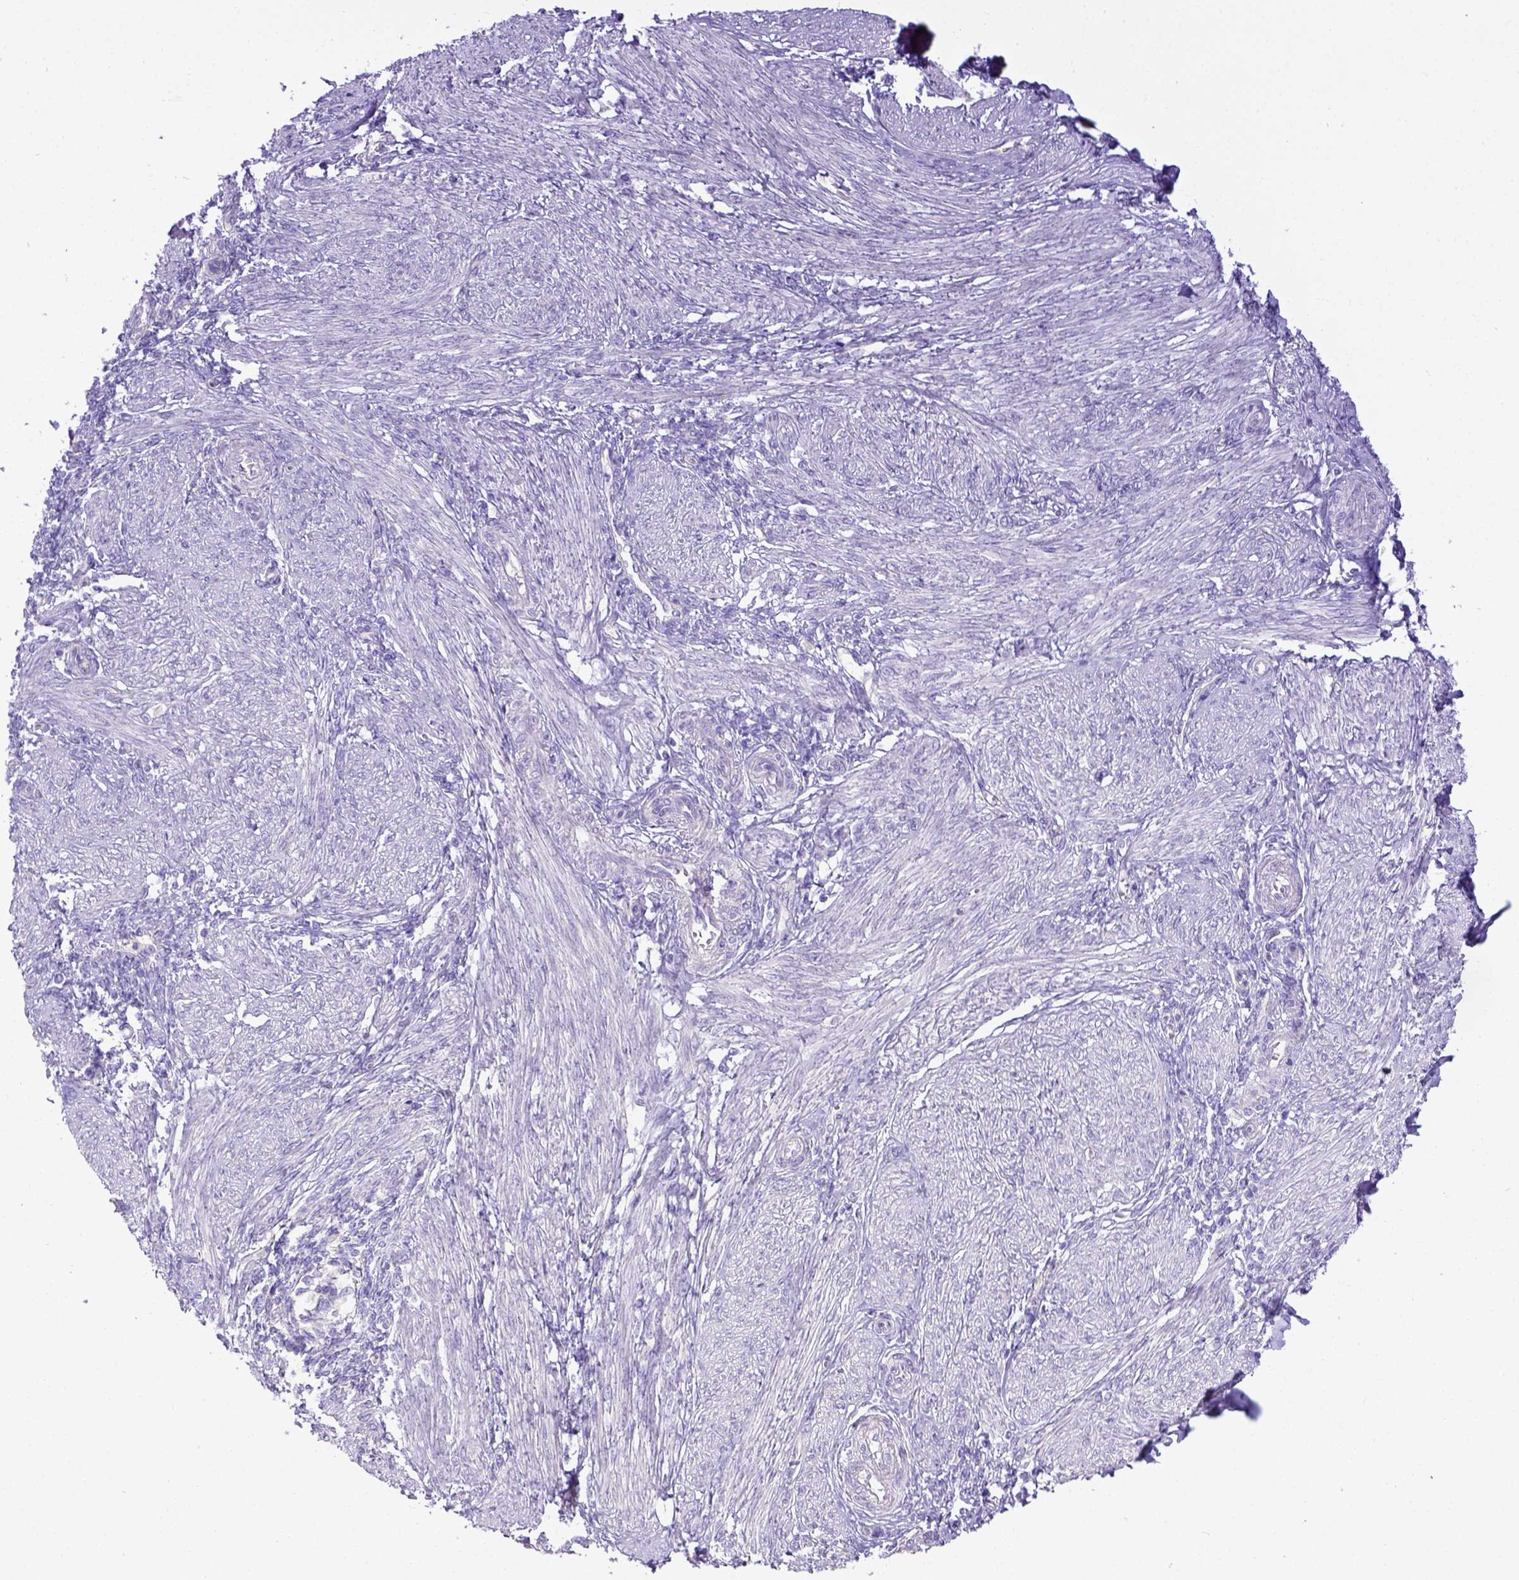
{"staining": {"intensity": "negative", "quantity": "none", "location": "none"}, "tissue": "endometrium", "cell_type": "Cells in endometrial stroma", "image_type": "normal", "snomed": [{"axis": "morphology", "description": "Normal tissue, NOS"}, {"axis": "topography", "description": "Endometrium"}], "caption": "Cells in endometrial stroma are negative for protein expression in normal human endometrium.", "gene": "CD40", "patient": {"sex": "female", "age": 42}}